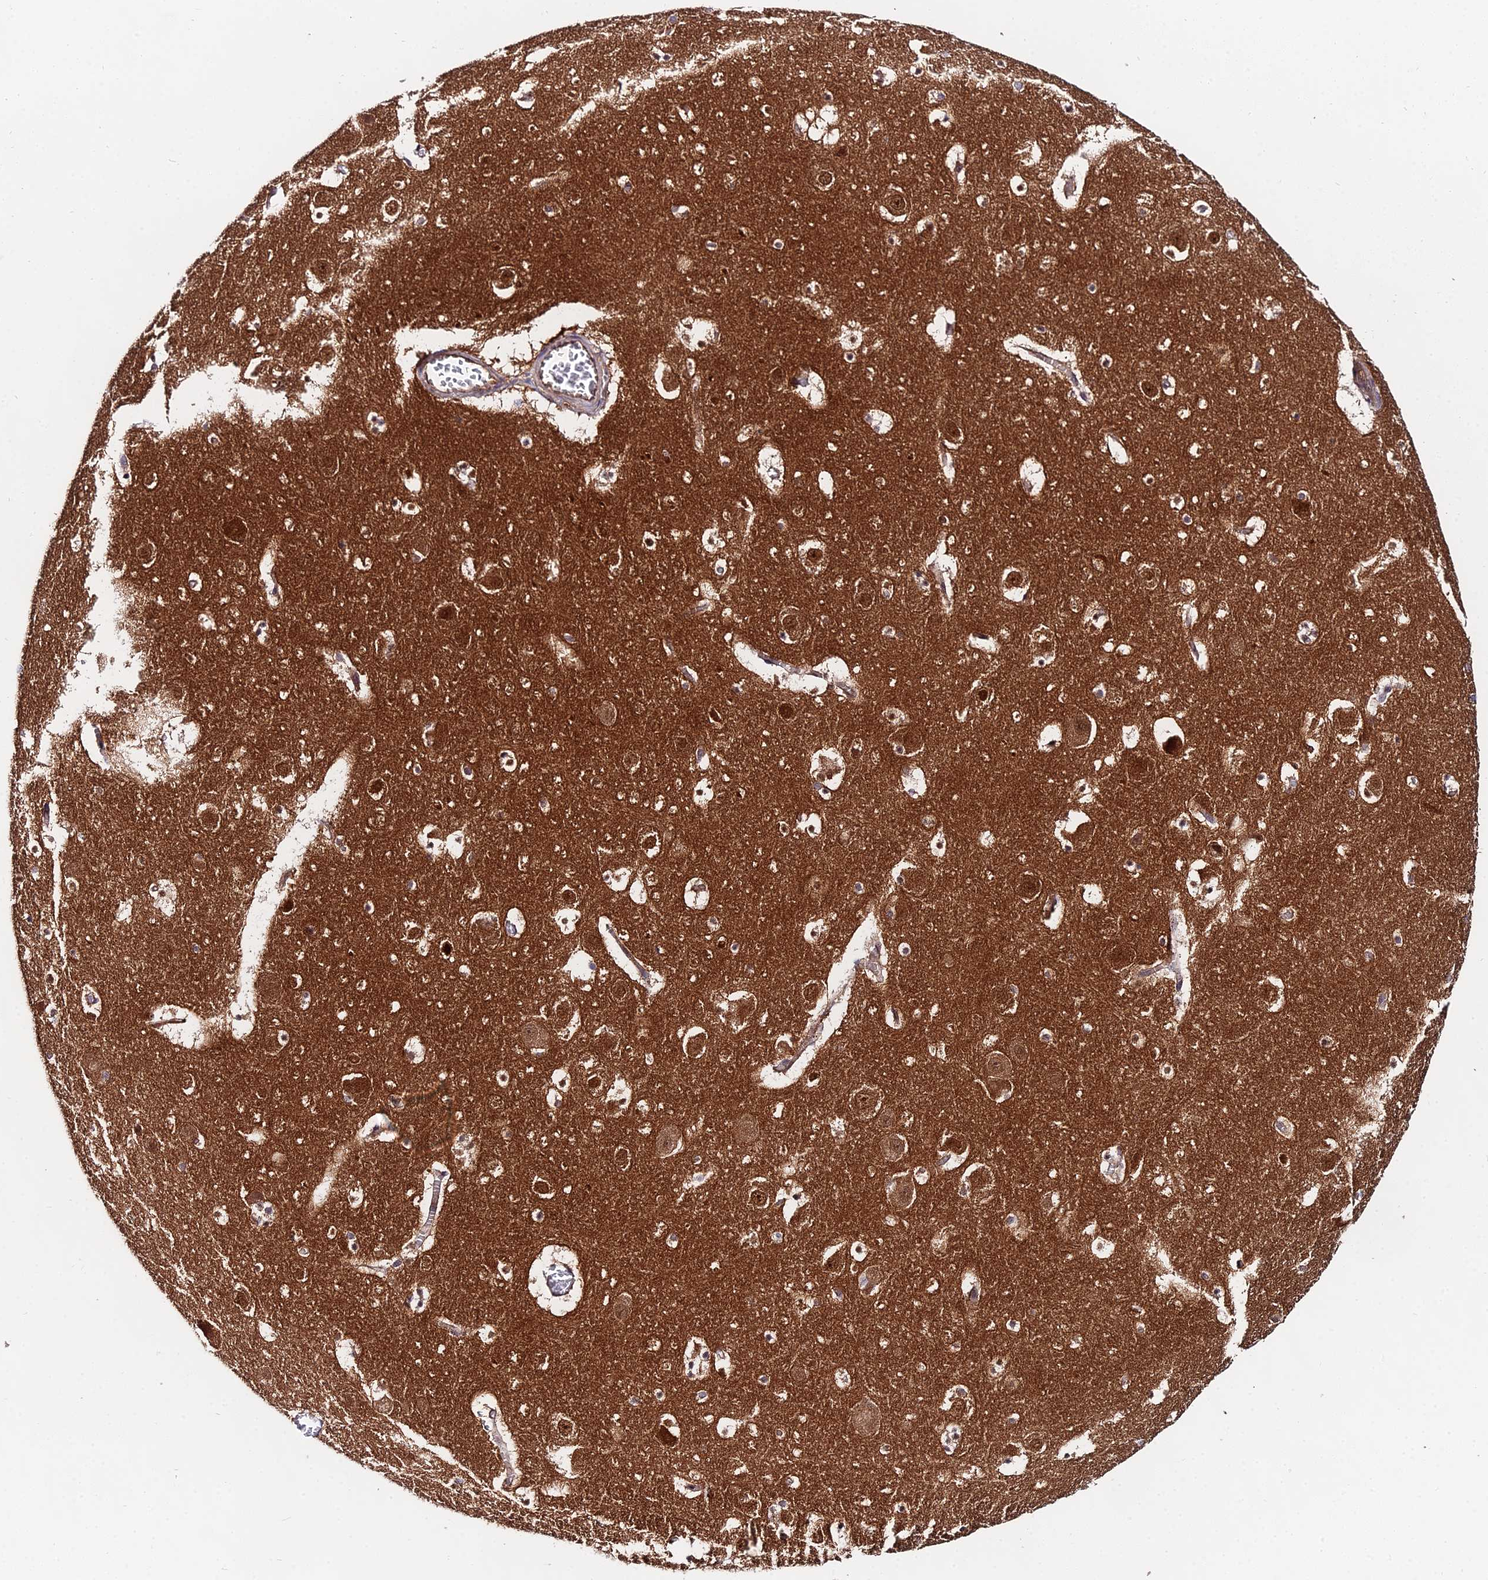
{"staining": {"intensity": "weak", "quantity": "<25%", "location": "cytoplasmic/membranous"}, "tissue": "hippocampus", "cell_type": "Glial cells", "image_type": "normal", "snomed": [{"axis": "morphology", "description": "Normal tissue, NOS"}, {"axis": "topography", "description": "Hippocampus"}], "caption": "The immunohistochemistry (IHC) image has no significant expression in glial cells of hippocampus. The staining is performed using DAB (3,3'-diaminobenzidine) brown chromogen with nuclei counter-stained in using hematoxylin.", "gene": "PPP2R2A", "patient": {"sex": "male", "age": 45}}